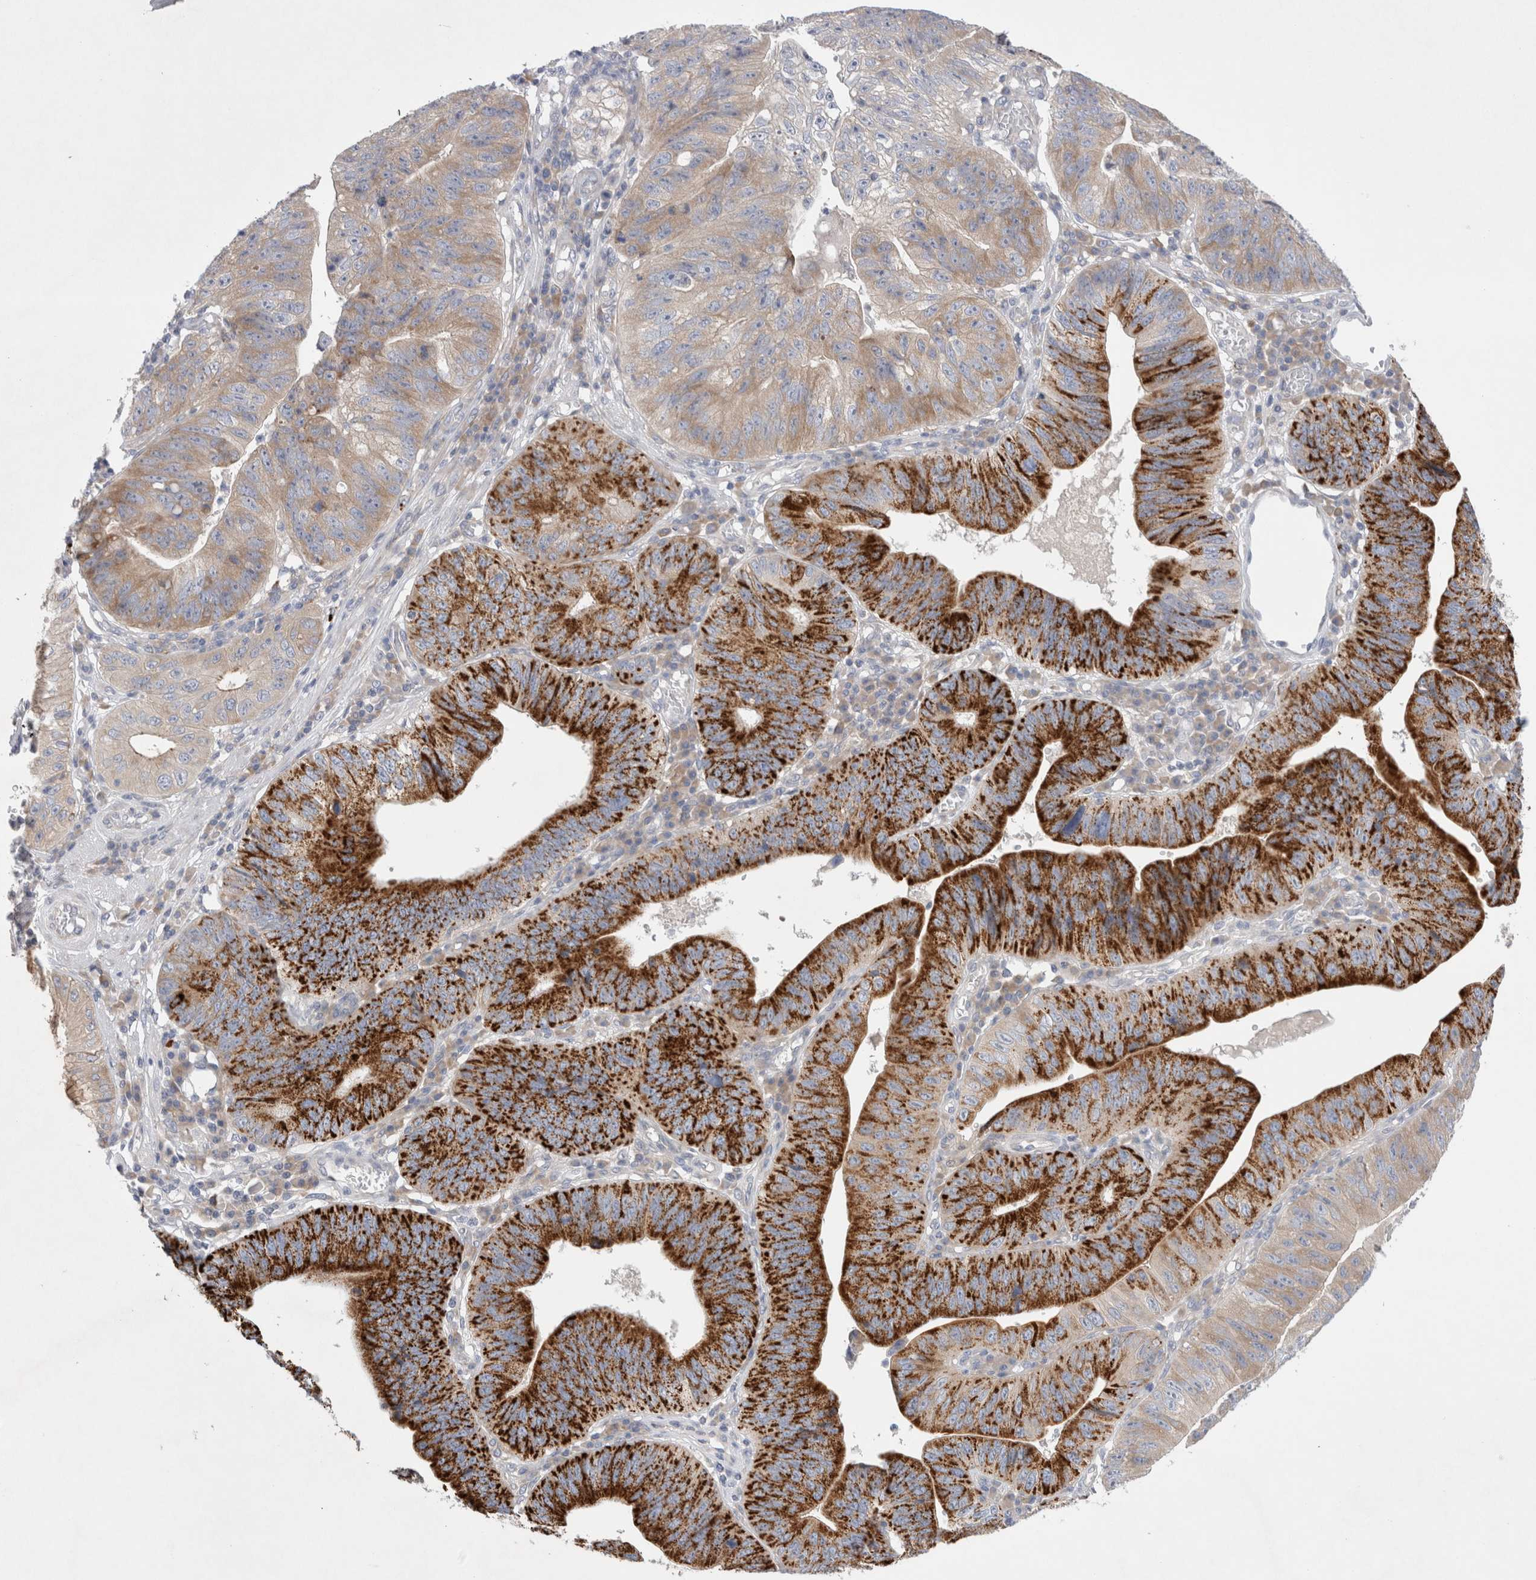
{"staining": {"intensity": "strong", "quantity": "25%-75%", "location": "cytoplasmic/membranous"}, "tissue": "stomach cancer", "cell_type": "Tumor cells", "image_type": "cancer", "snomed": [{"axis": "morphology", "description": "Adenocarcinoma, NOS"}, {"axis": "topography", "description": "Stomach"}], "caption": "Strong cytoplasmic/membranous staining is appreciated in about 25%-75% of tumor cells in adenocarcinoma (stomach).", "gene": "RBM12B", "patient": {"sex": "male", "age": 59}}